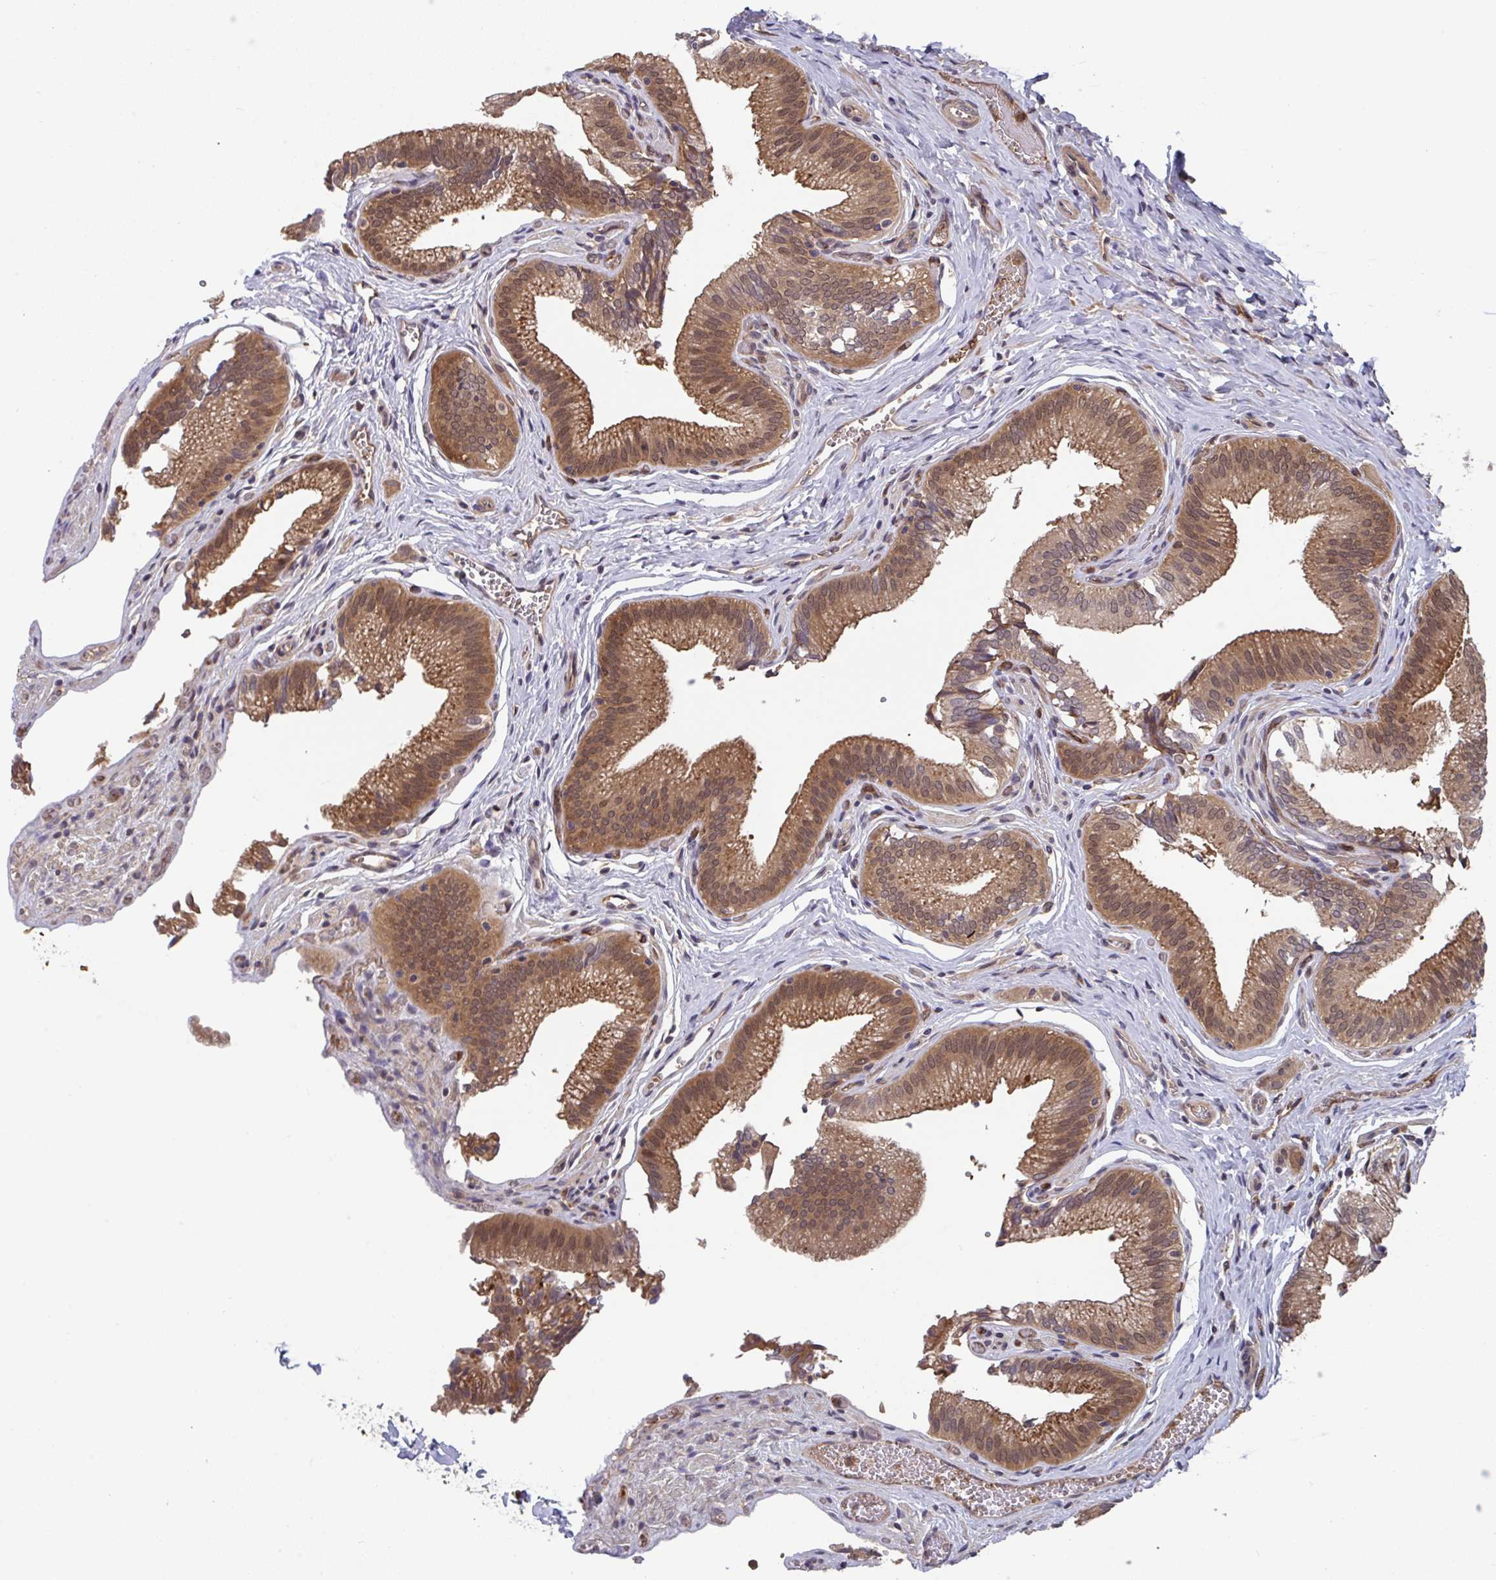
{"staining": {"intensity": "strong", "quantity": ">75%", "location": "cytoplasmic/membranous,nuclear"}, "tissue": "gallbladder", "cell_type": "Glandular cells", "image_type": "normal", "snomed": [{"axis": "morphology", "description": "Normal tissue, NOS"}, {"axis": "topography", "description": "Gallbladder"}, {"axis": "topography", "description": "Peripheral nerve tissue"}], "caption": "This image displays IHC staining of benign human gallbladder, with high strong cytoplasmic/membranous,nuclear positivity in about >75% of glandular cells.", "gene": "TIGAR", "patient": {"sex": "male", "age": 17}}